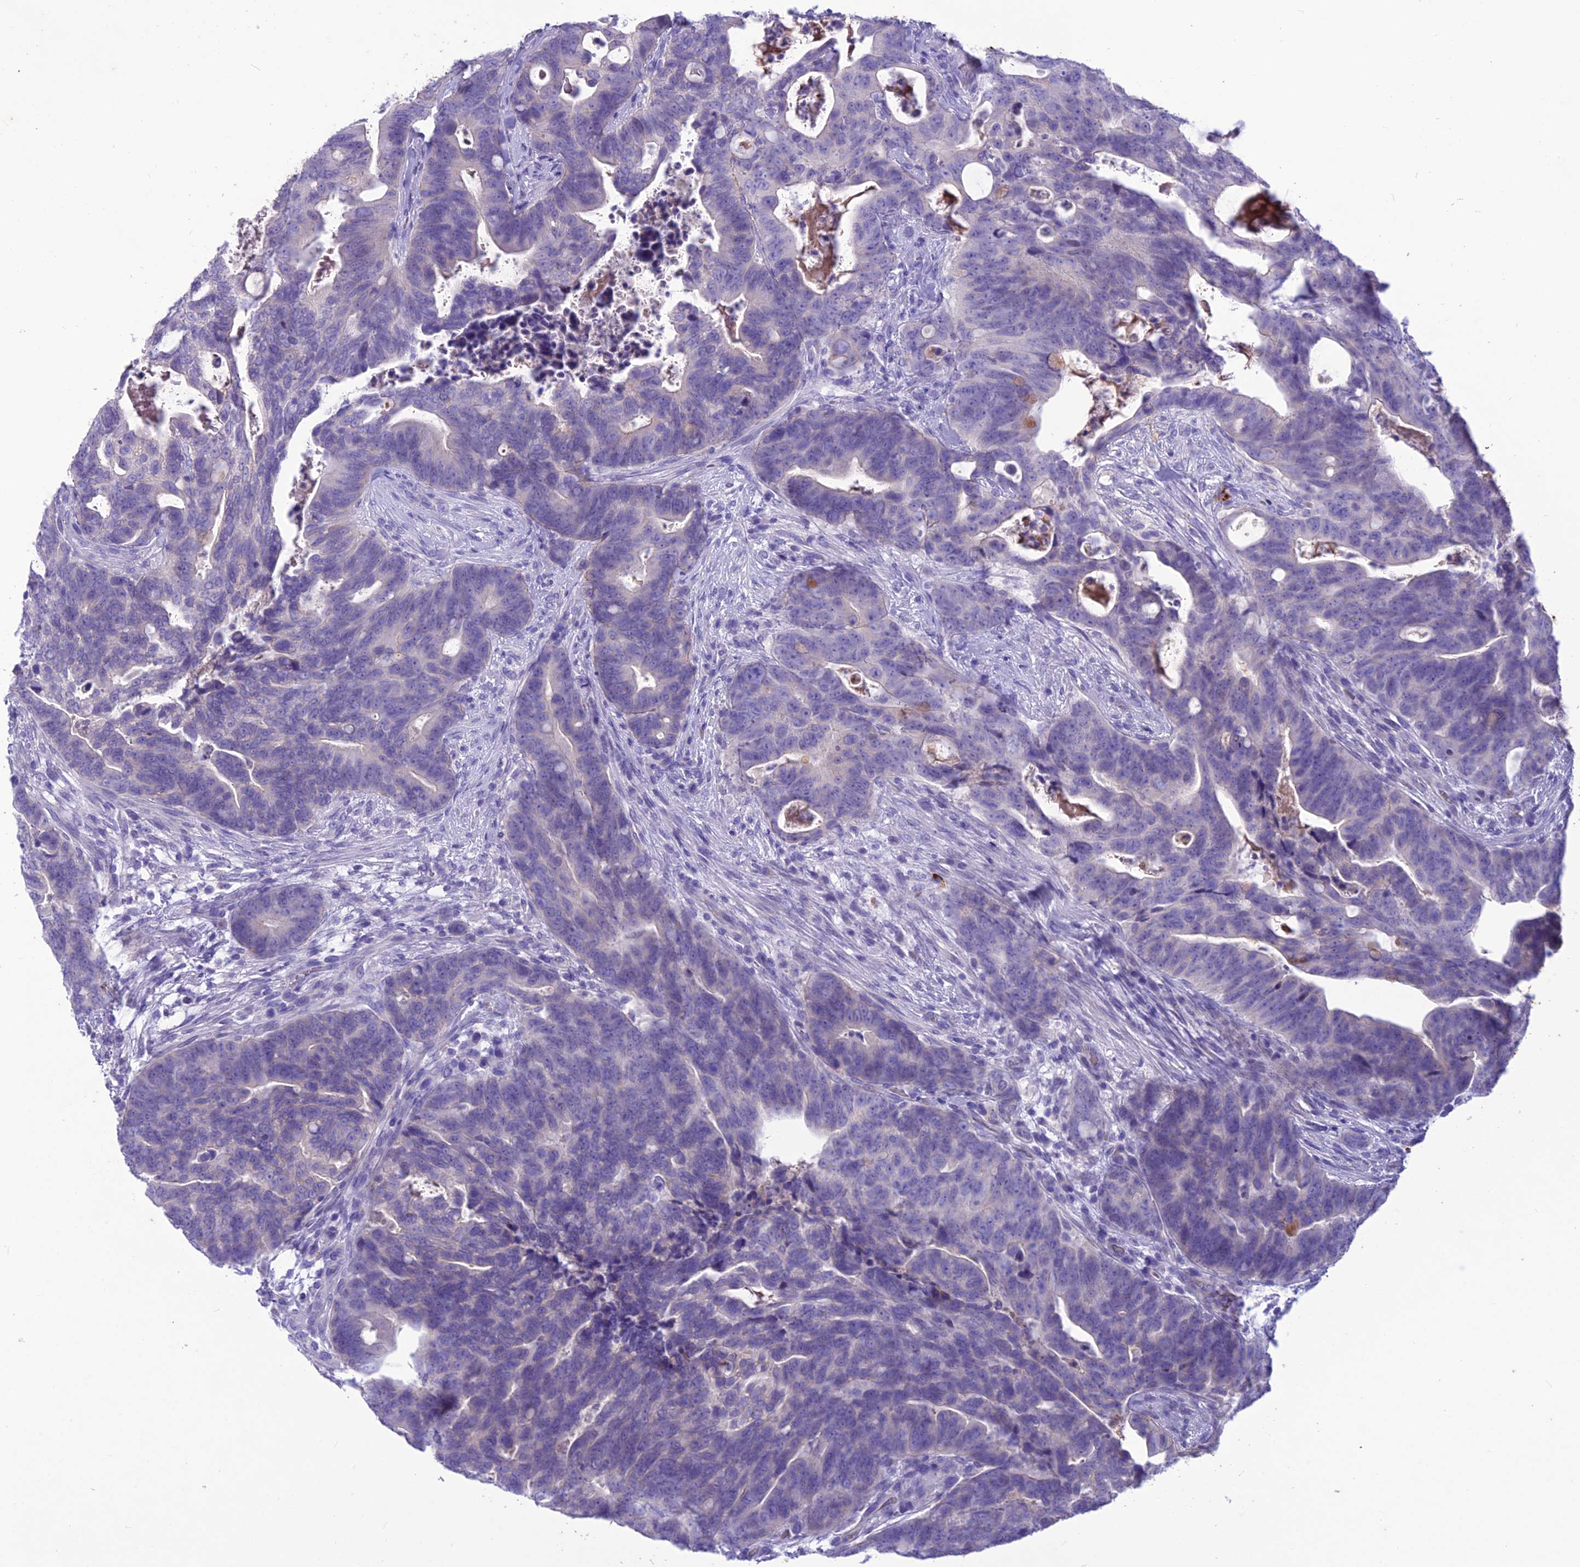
{"staining": {"intensity": "negative", "quantity": "none", "location": "none"}, "tissue": "colorectal cancer", "cell_type": "Tumor cells", "image_type": "cancer", "snomed": [{"axis": "morphology", "description": "Adenocarcinoma, NOS"}, {"axis": "topography", "description": "Colon"}], "caption": "An image of human colorectal adenocarcinoma is negative for staining in tumor cells.", "gene": "IFT172", "patient": {"sex": "female", "age": 82}}